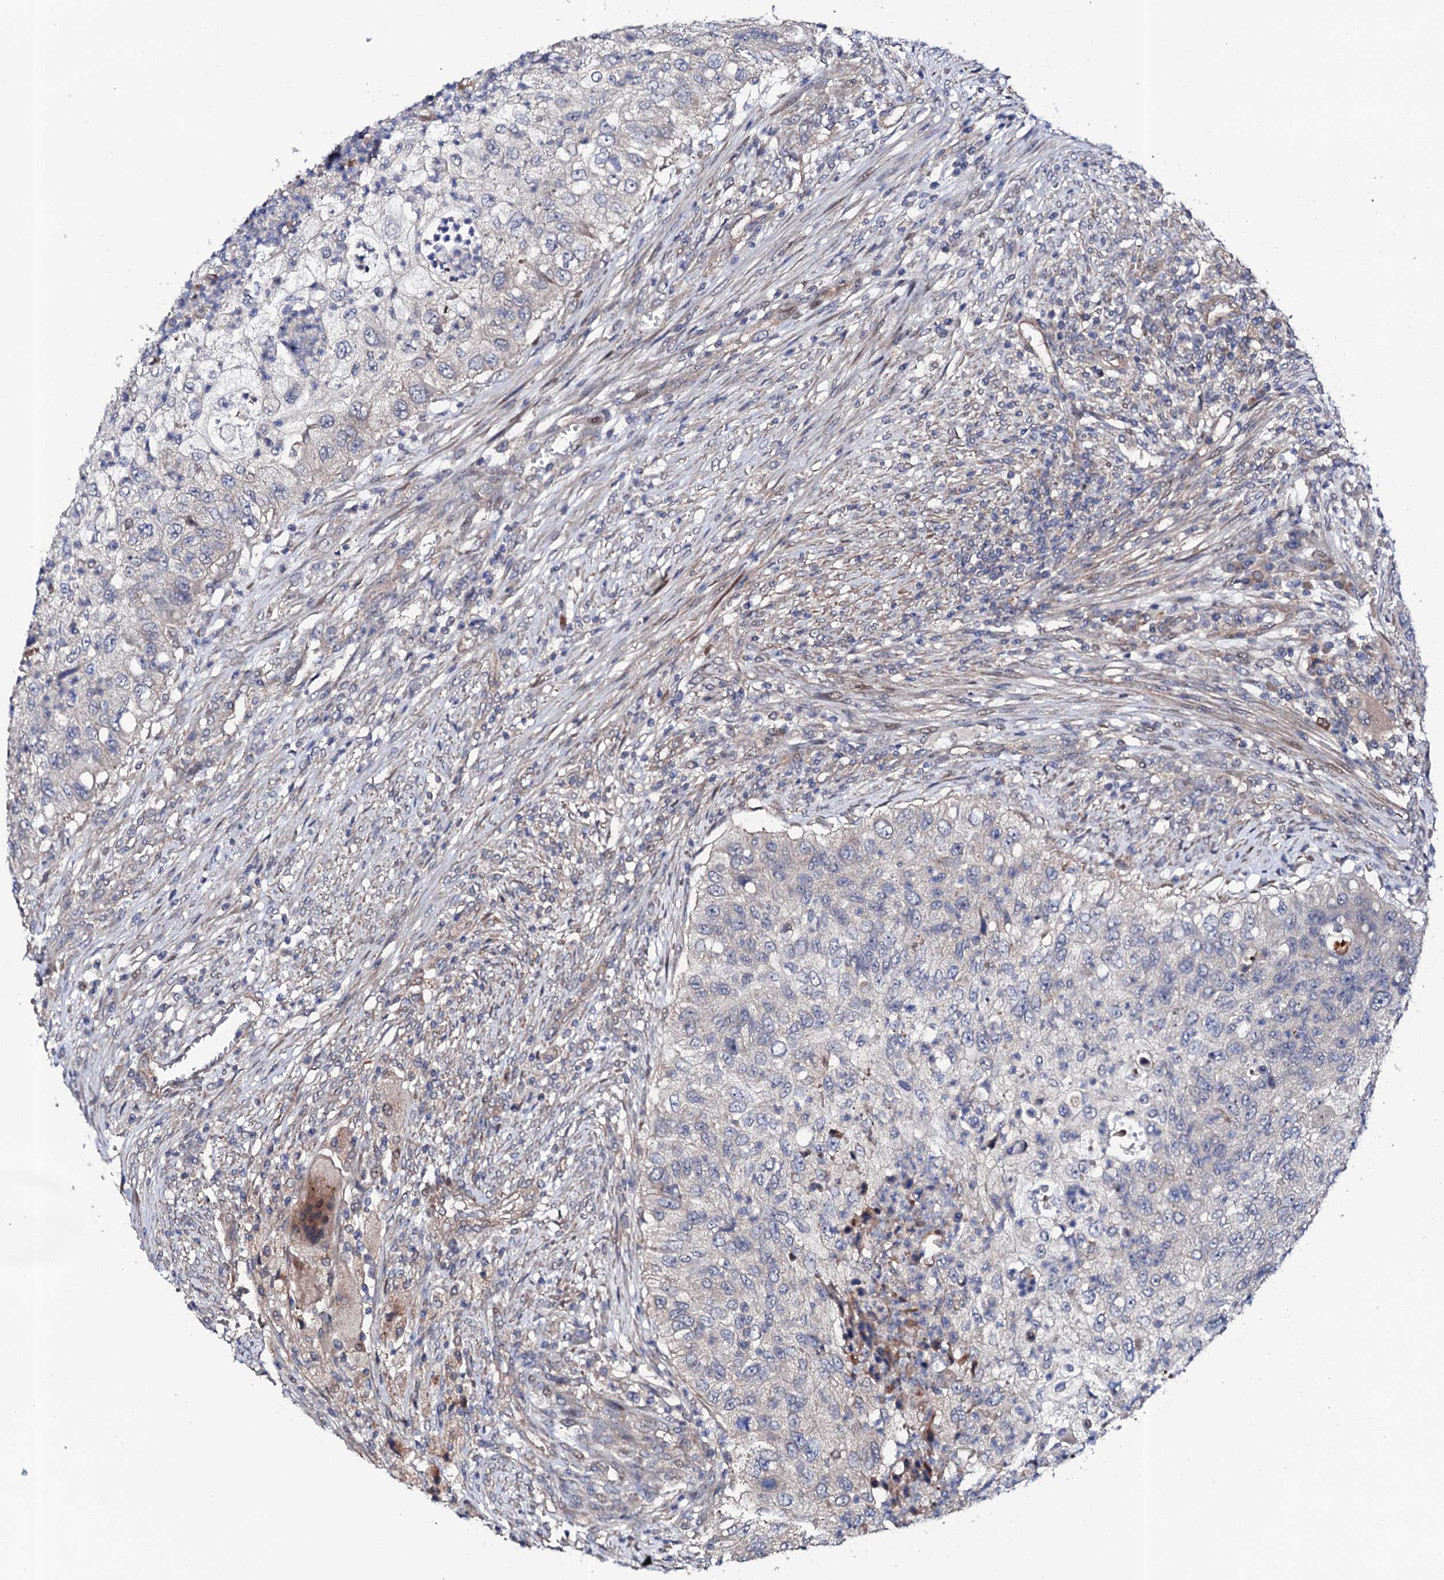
{"staining": {"intensity": "negative", "quantity": "none", "location": "none"}, "tissue": "urothelial cancer", "cell_type": "Tumor cells", "image_type": "cancer", "snomed": [{"axis": "morphology", "description": "Urothelial carcinoma, High grade"}, {"axis": "topography", "description": "Urinary bladder"}], "caption": "An immunohistochemistry photomicrograph of urothelial cancer is shown. There is no staining in tumor cells of urothelial cancer.", "gene": "CIAO2A", "patient": {"sex": "female", "age": 60}}